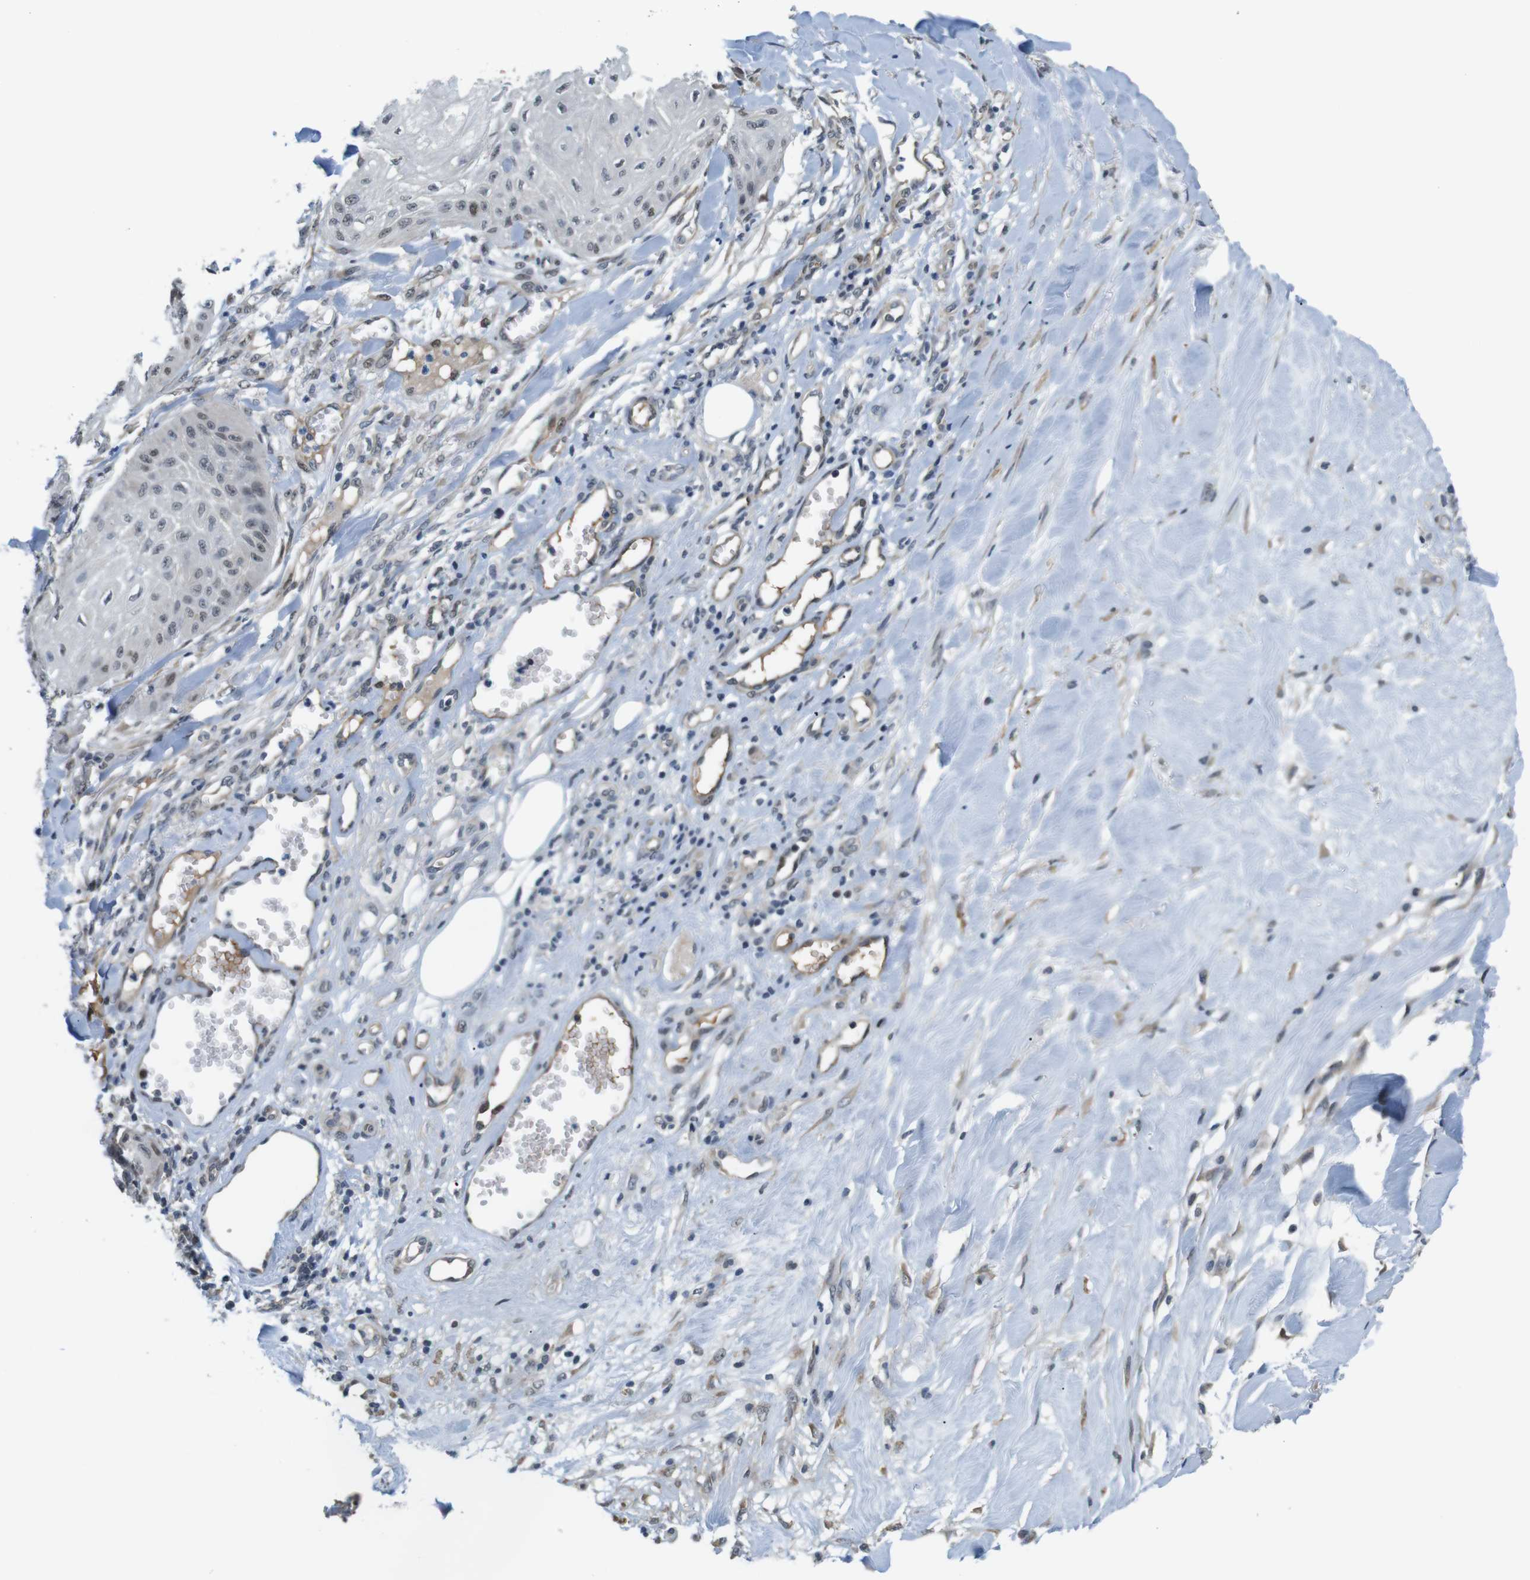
{"staining": {"intensity": "moderate", "quantity": "<25%", "location": "nuclear"}, "tissue": "skin cancer", "cell_type": "Tumor cells", "image_type": "cancer", "snomed": [{"axis": "morphology", "description": "Squamous cell carcinoma, NOS"}, {"axis": "topography", "description": "Skin"}], "caption": "The immunohistochemical stain highlights moderate nuclear positivity in tumor cells of skin squamous cell carcinoma tissue. (DAB IHC, brown staining for protein, blue staining for nuclei).", "gene": "SMCO2", "patient": {"sex": "male", "age": 74}}